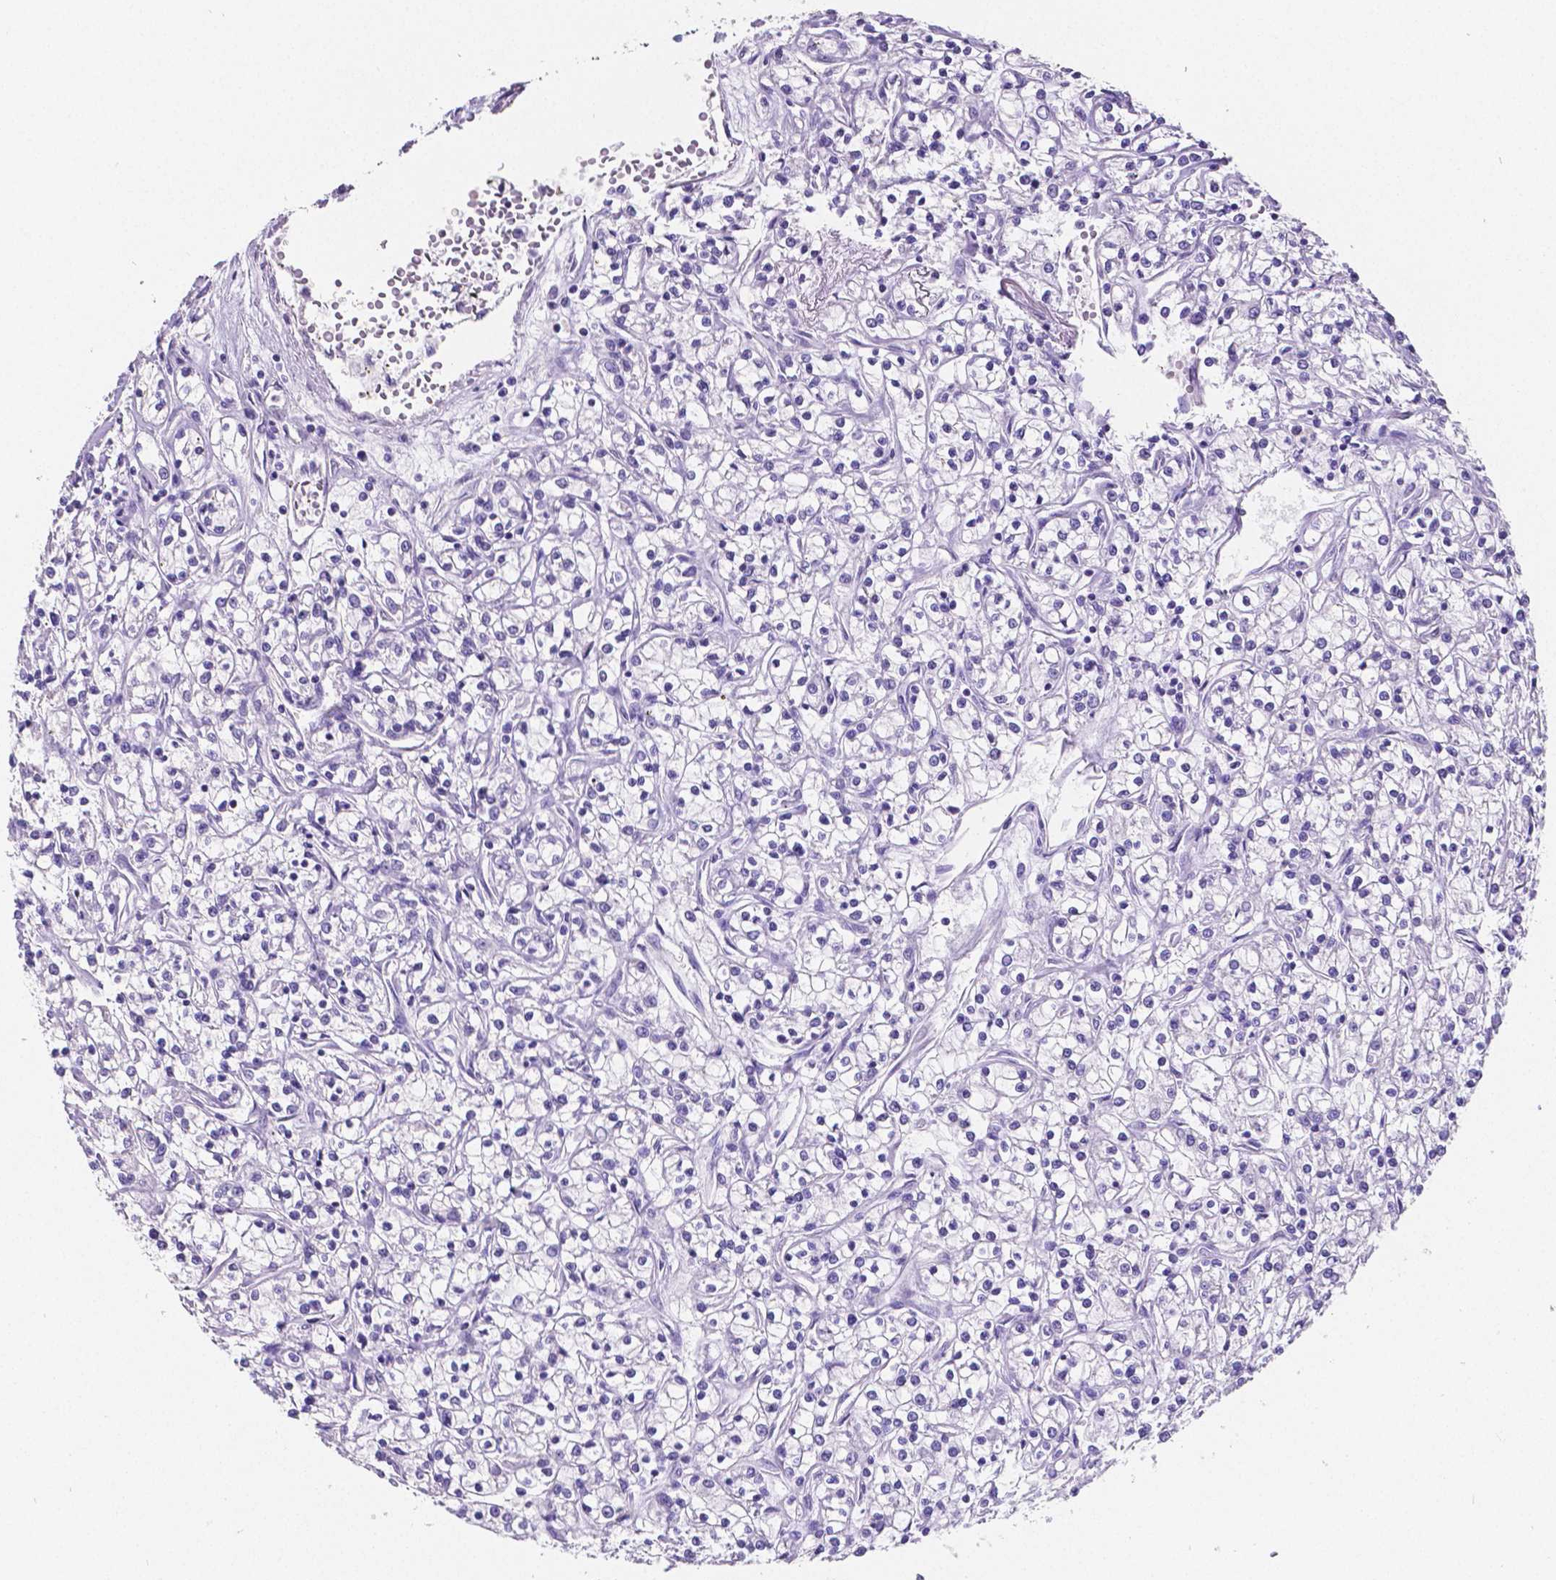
{"staining": {"intensity": "negative", "quantity": "none", "location": "none"}, "tissue": "renal cancer", "cell_type": "Tumor cells", "image_type": "cancer", "snomed": [{"axis": "morphology", "description": "Adenocarcinoma, NOS"}, {"axis": "topography", "description": "Kidney"}], "caption": "The histopathology image reveals no significant expression in tumor cells of renal cancer (adenocarcinoma).", "gene": "SATB2", "patient": {"sex": "female", "age": 59}}